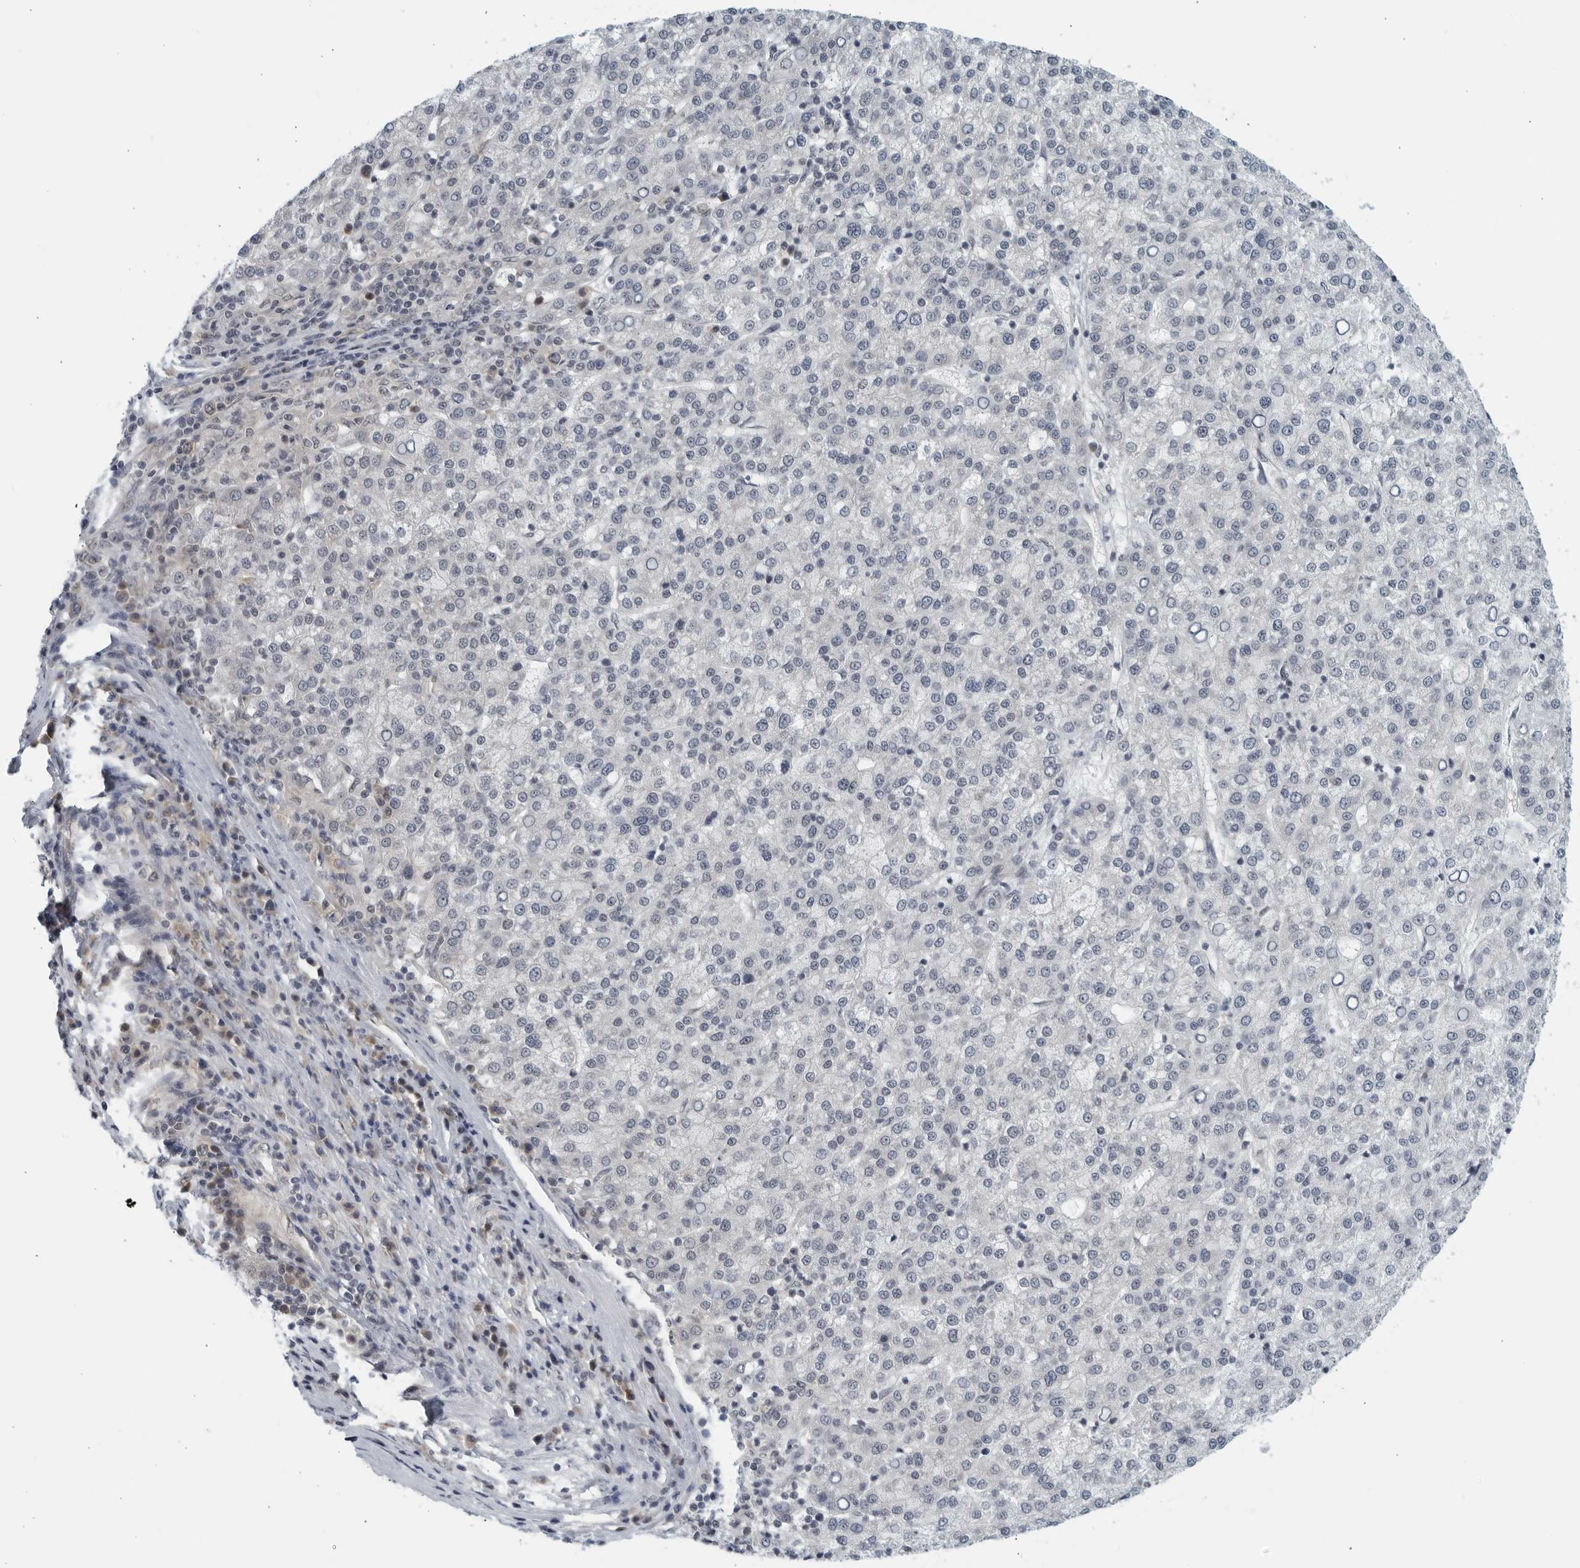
{"staining": {"intensity": "negative", "quantity": "none", "location": "none"}, "tissue": "liver cancer", "cell_type": "Tumor cells", "image_type": "cancer", "snomed": [{"axis": "morphology", "description": "Carcinoma, Hepatocellular, NOS"}, {"axis": "topography", "description": "Liver"}], "caption": "IHC micrograph of liver hepatocellular carcinoma stained for a protein (brown), which reveals no staining in tumor cells.", "gene": "RC3H1", "patient": {"sex": "female", "age": 58}}